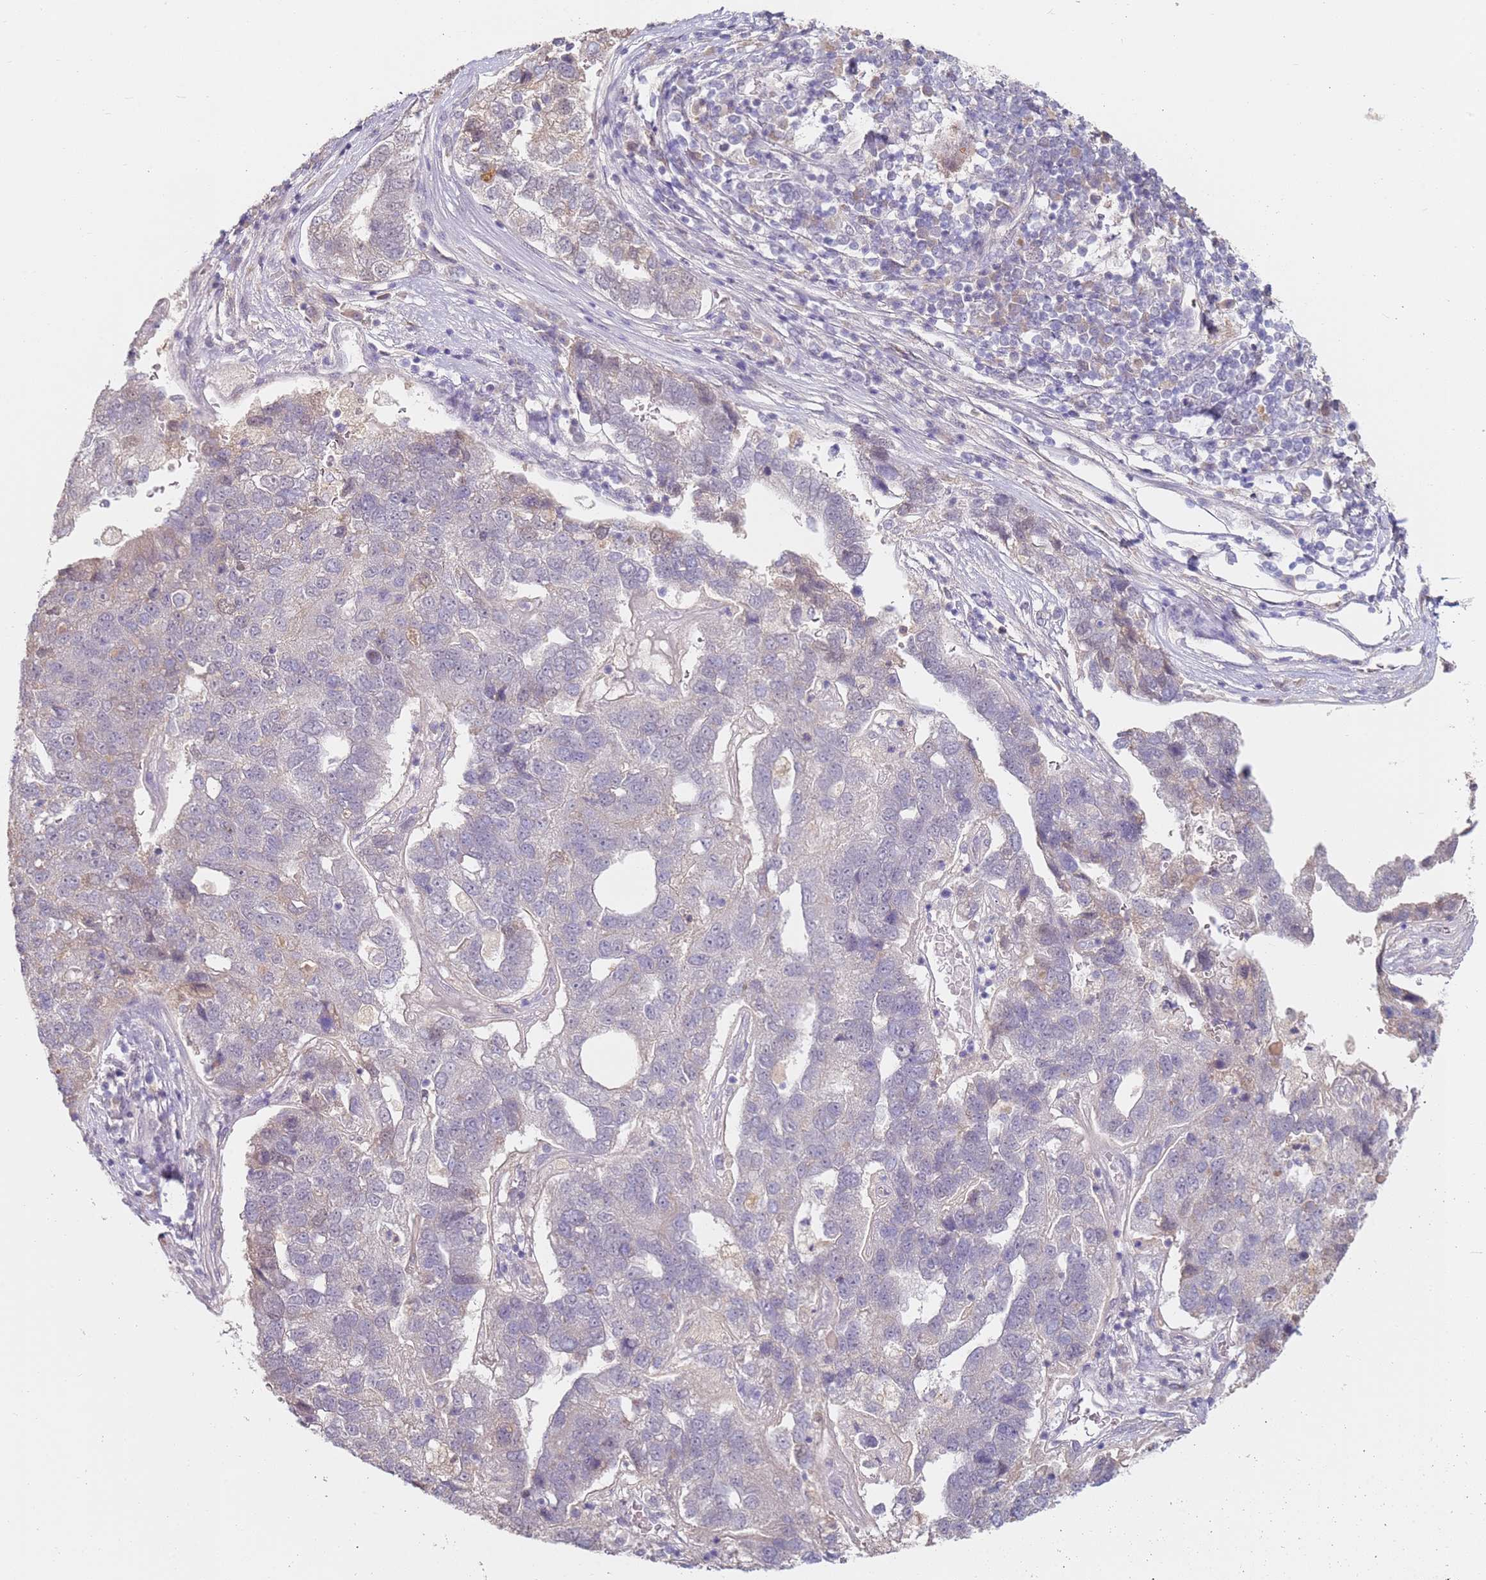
{"staining": {"intensity": "weak", "quantity": "<25%", "location": "cytoplasmic/membranous"}, "tissue": "pancreatic cancer", "cell_type": "Tumor cells", "image_type": "cancer", "snomed": [{"axis": "morphology", "description": "Adenocarcinoma, NOS"}, {"axis": "topography", "description": "Pancreas"}], "caption": "IHC image of neoplastic tissue: pancreatic cancer (adenocarcinoma) stained with DAB (3,3'-diaminobenzidine) reveals no significant protein positivity in tumor cells. Brightfield microscopy of immunohistochemistry (IHC) stained with DAB (3,3'-diaminobenzidine) (brown) and hematoxylin (blue), captured at high magnification.", "gene": "WDR93", "patient": {"sex": "female", "age": 61}}